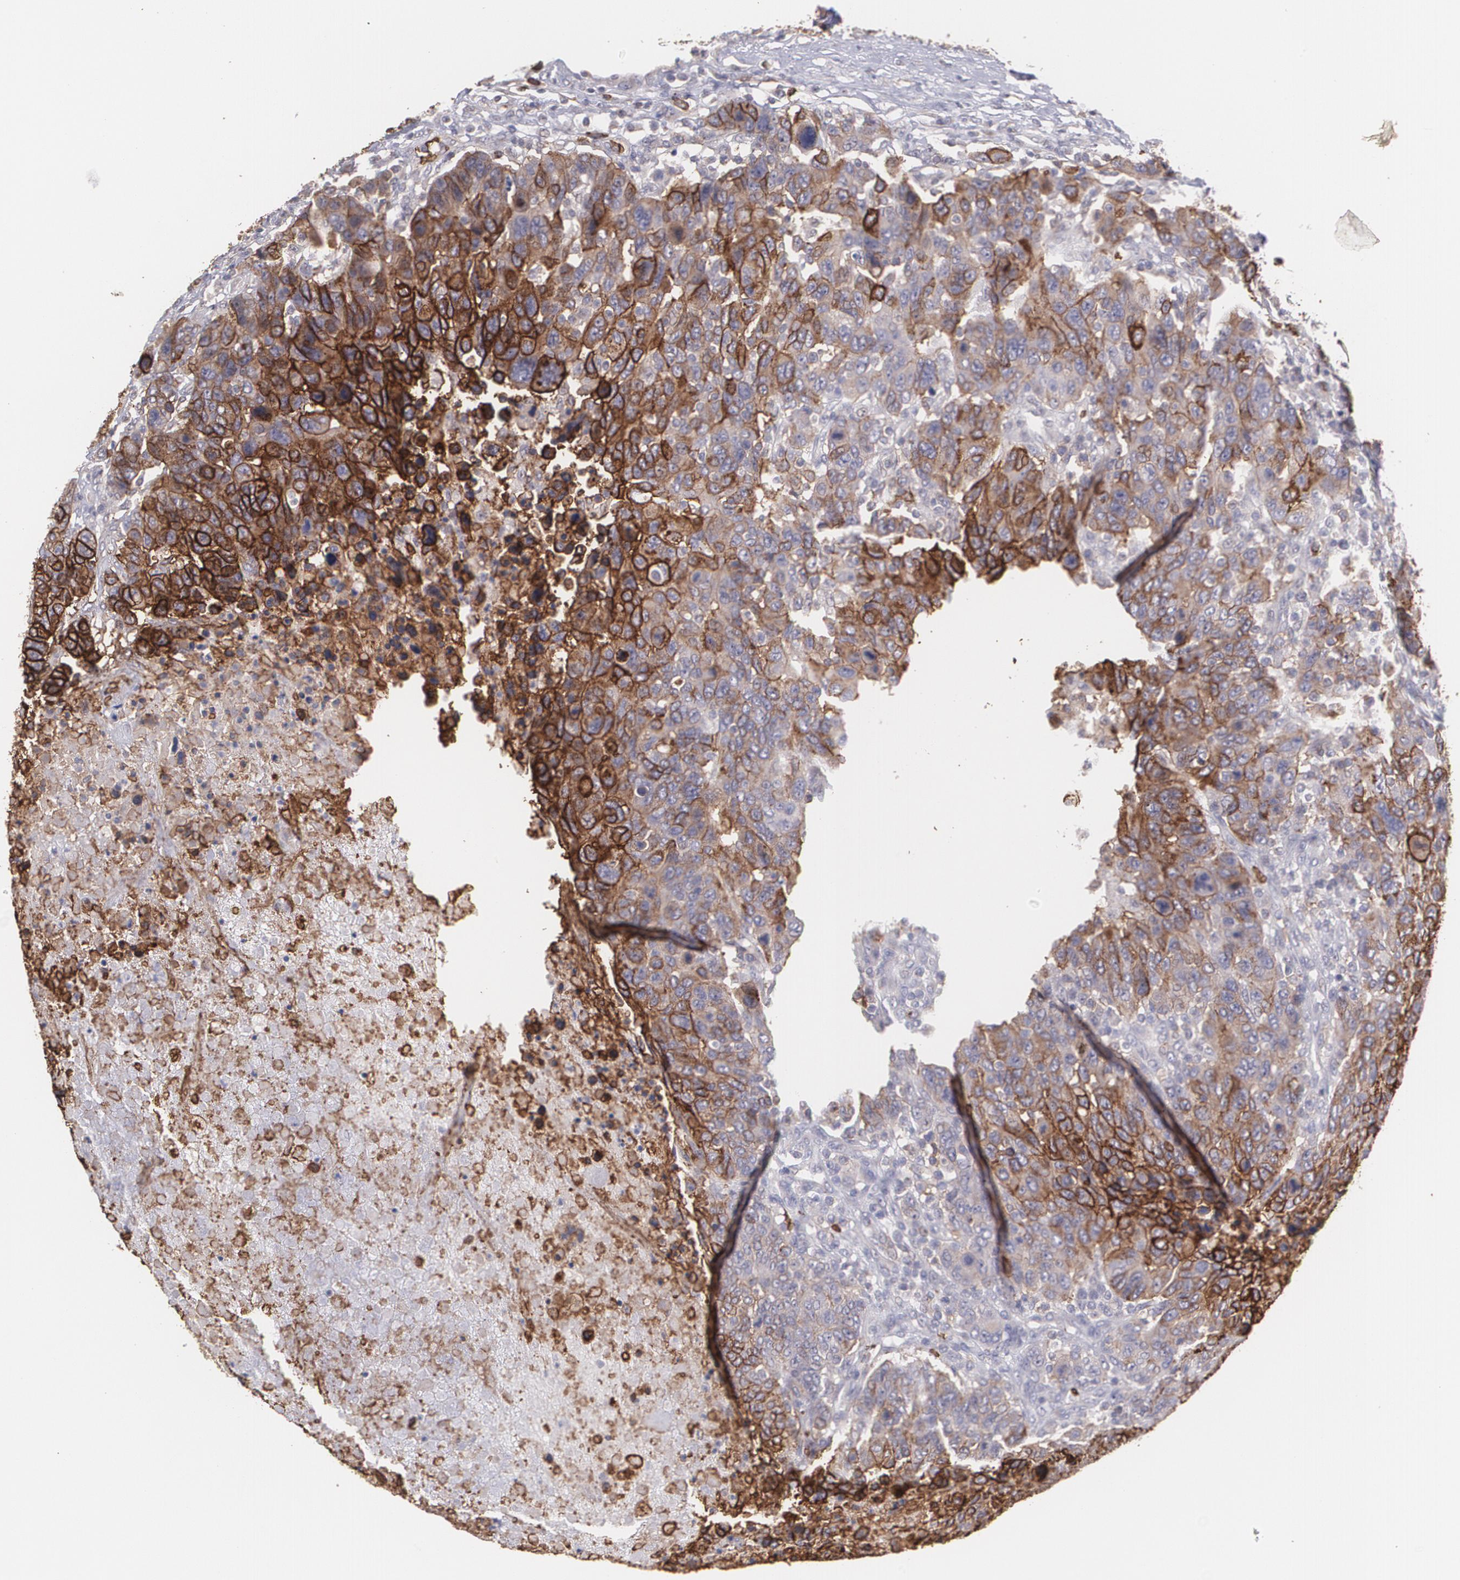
{"staining": {"intensity": "strong", "quantity": ">75%", "location": "cytoplasmic/membranous"}, "tissue": "breast cancer", "cell_type": "Tumor cells", "image_type": "cancer", "snomed": [{"axis": "morphology", "description": "Duct carcinoma"}, {"axis": "topography", "description": "Breast"}], "caption": "A photomicrograph of invasive ductal carcinoma (breast) stained for a protein displays strong cytoplasmic/membranous brown staining in tumor cells.", "gene": "SLC2A1", "patient": {"sex": "female", "age": 37}}